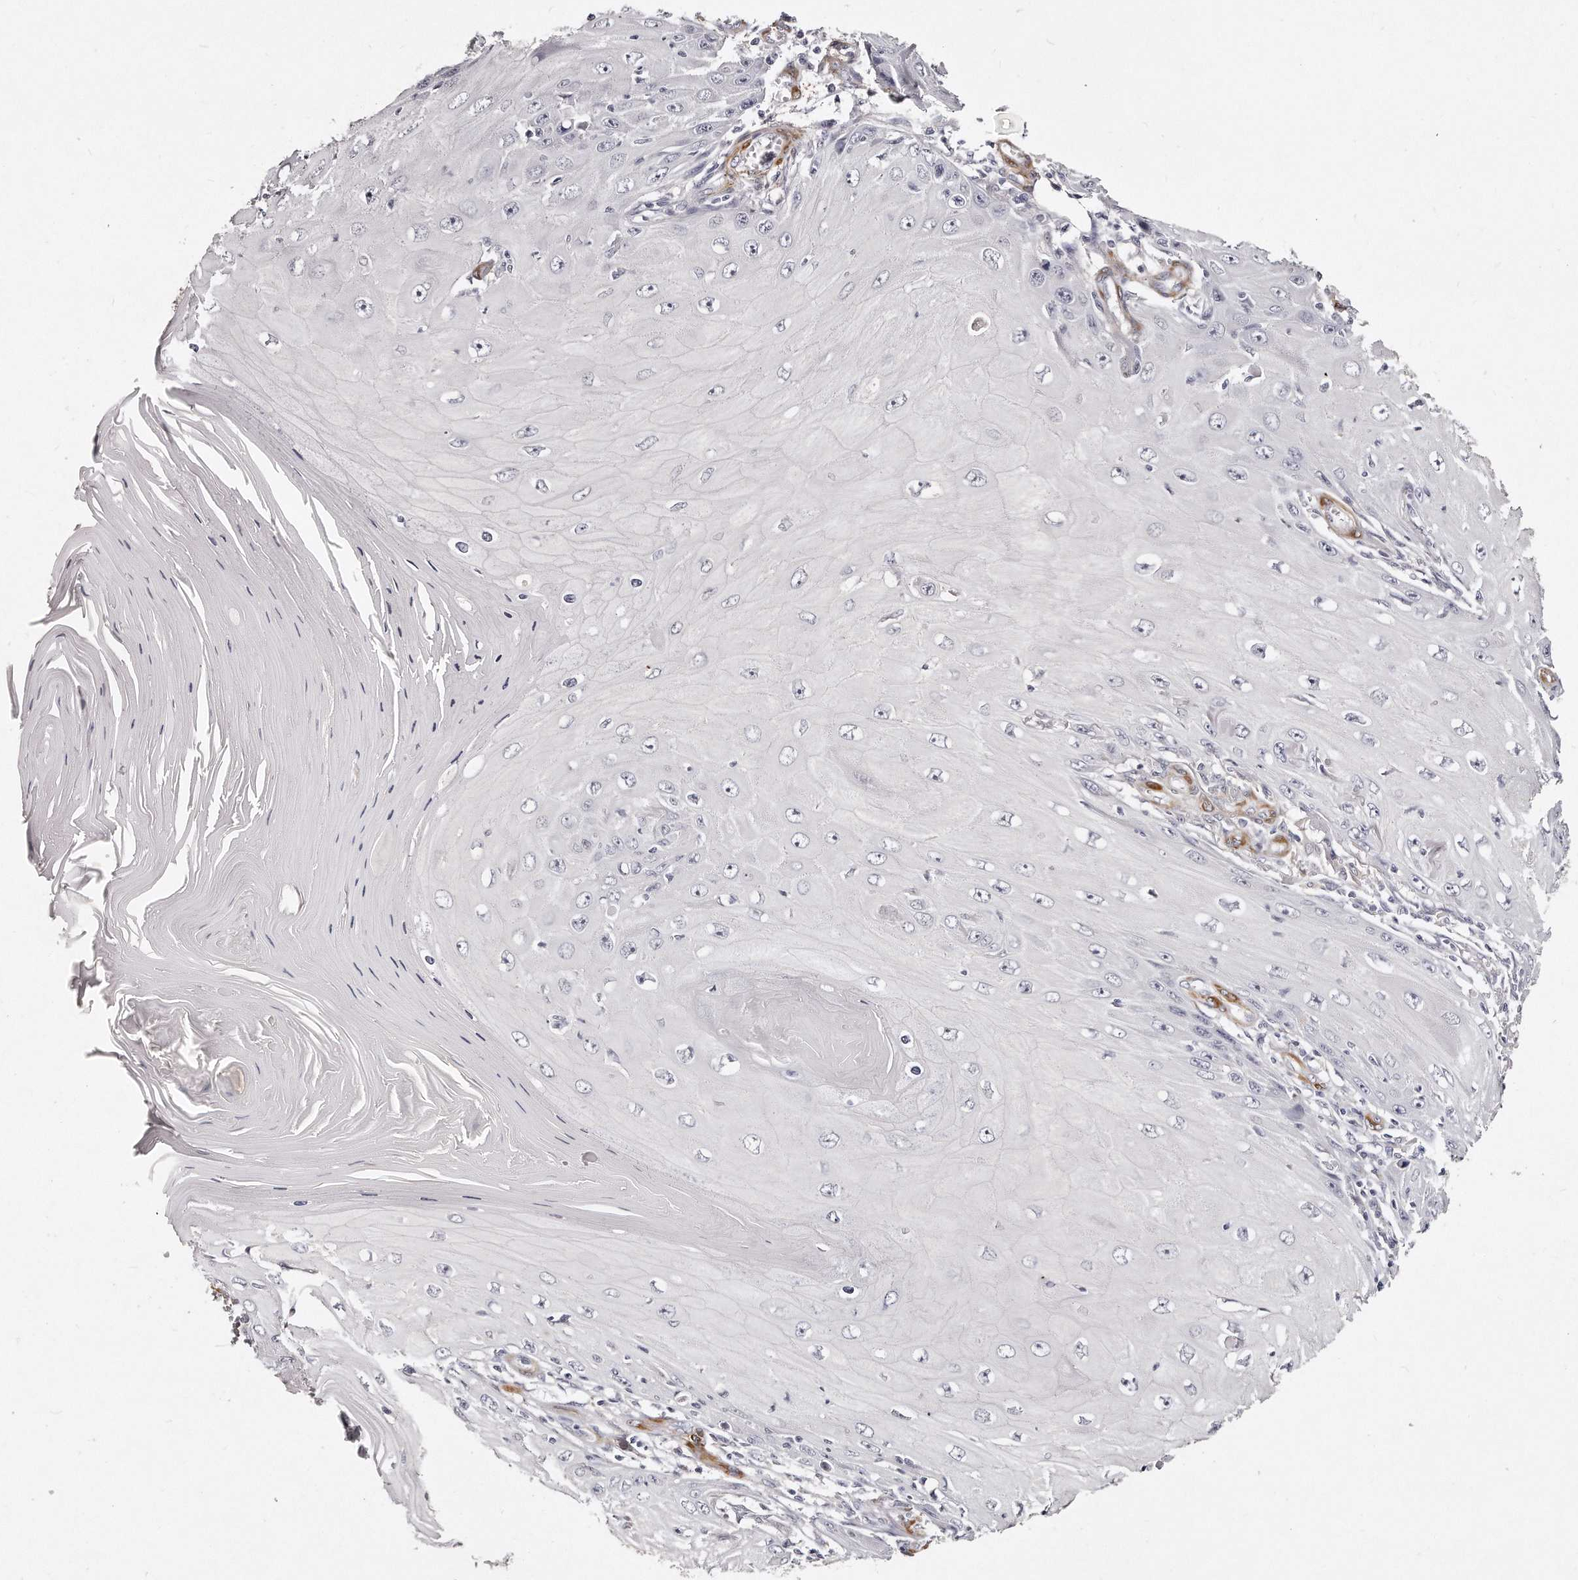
{"staining": {"intensity": "negative", "quantity": "none", "location": "none"}, "tissue": "skin cancer", "cell_type": "Tumor cells", "image_type": "cancer", "snomed": [{"axis": "morphology", "description": "Squamous cell carcinoma, NOS"}, {"axis": "topography", "description": "Skin"}], "caption": "Immunohistochemistry (IHC) of skin cancer reveals no expression in tumor cells.", "gene": "LMOD1", "patient": {"sex": "female", "age": 73}}